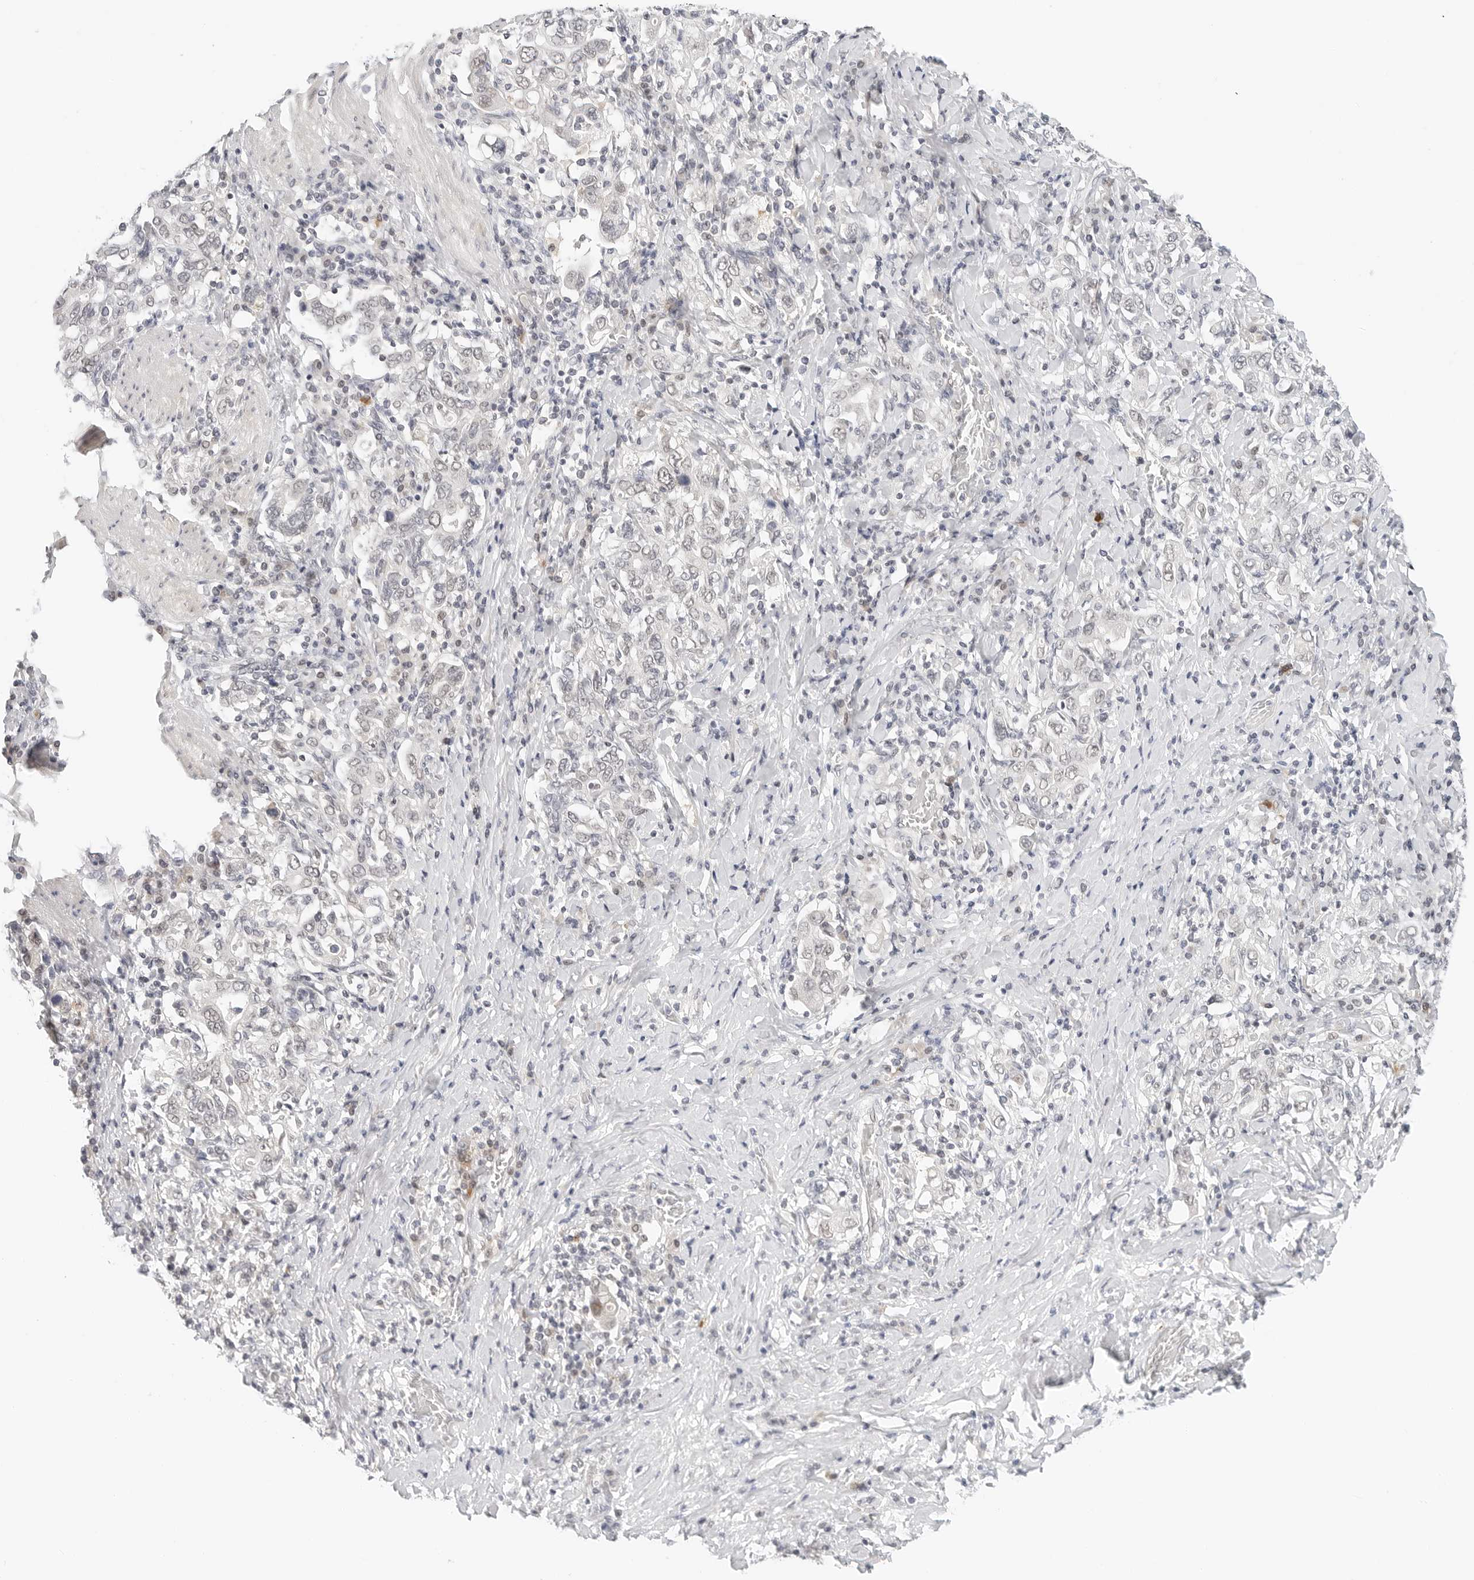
{"staining": {"intensity": "negative", "quantity": "none", "location": "none"}, "tissue": "stomach cancer", "cell_type": "Tumor cells", "image_type": "cancer", "snomed": [{"axis": "morphology", "description": "Adenocarcinoma, NOS"}, {"axis": "topography", "description": "Stomach, upper"}], "caption": "High power microscopy image of an IHC photomicrograph of stomach cancer (adenocarcinoma), revealing no significant positivity in tumor cells.", "gene": "TSEN2", "patient": {"sex": "male", "age": 62}}